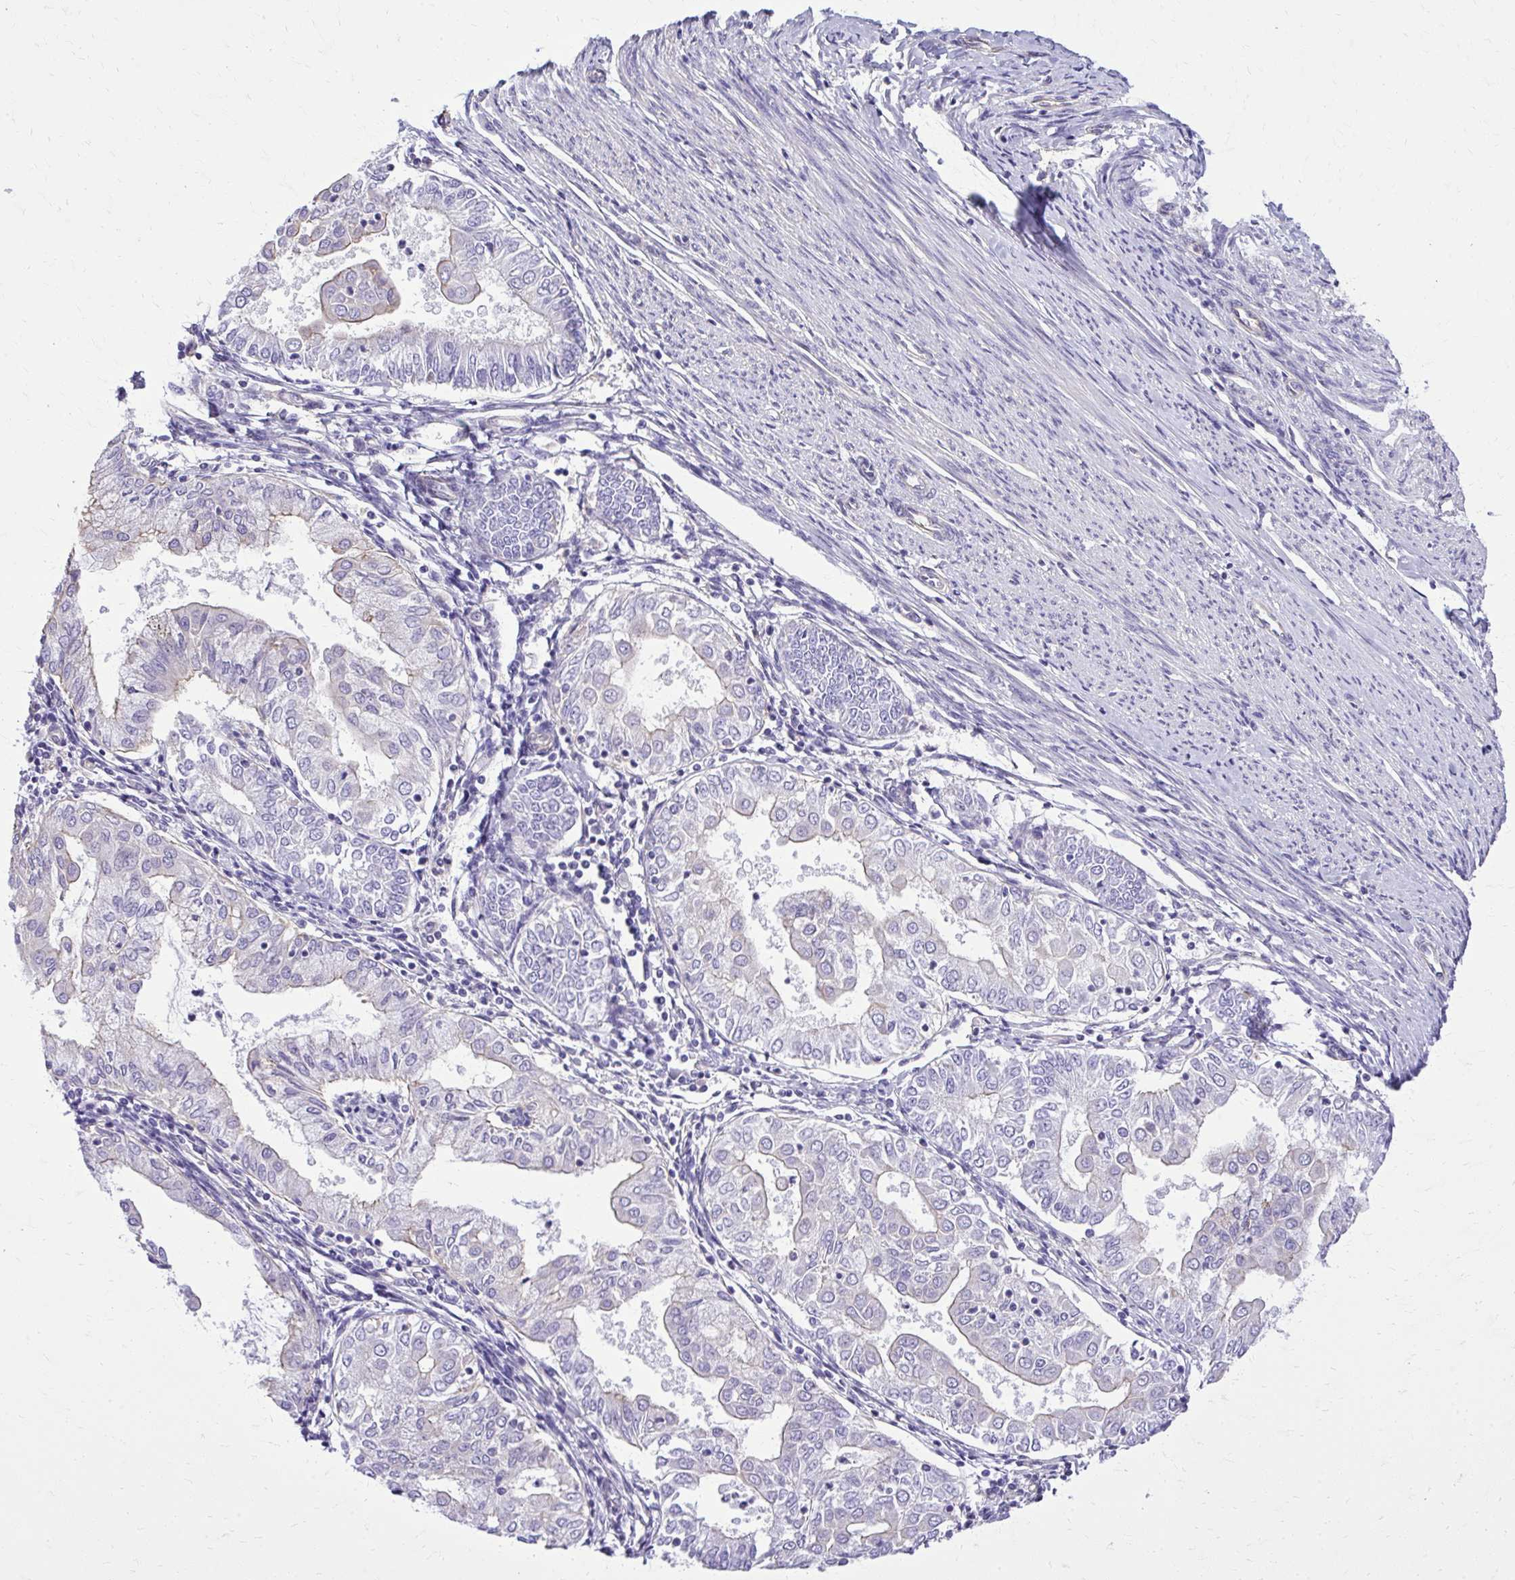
{"staining": {"intensity": "negative", "quantity": "none", "location": "none"}, "tissue": "endometrial cancer", "cell_type": "Tumor cells", "image_type": "cancer", "snomed": [{"axis": "morphology", "description": "Adenocarcinoma, NOS"}, {"axis": "topography", "description": "Endometrium"}], "caption": "Endometrial cancer (adenocarcinoma) was stained to show a protein in brown. There is no significant positivity in tumor cells.", "gene": "RUNDC3B", "patient": {"sex": "female", "age": 68}}